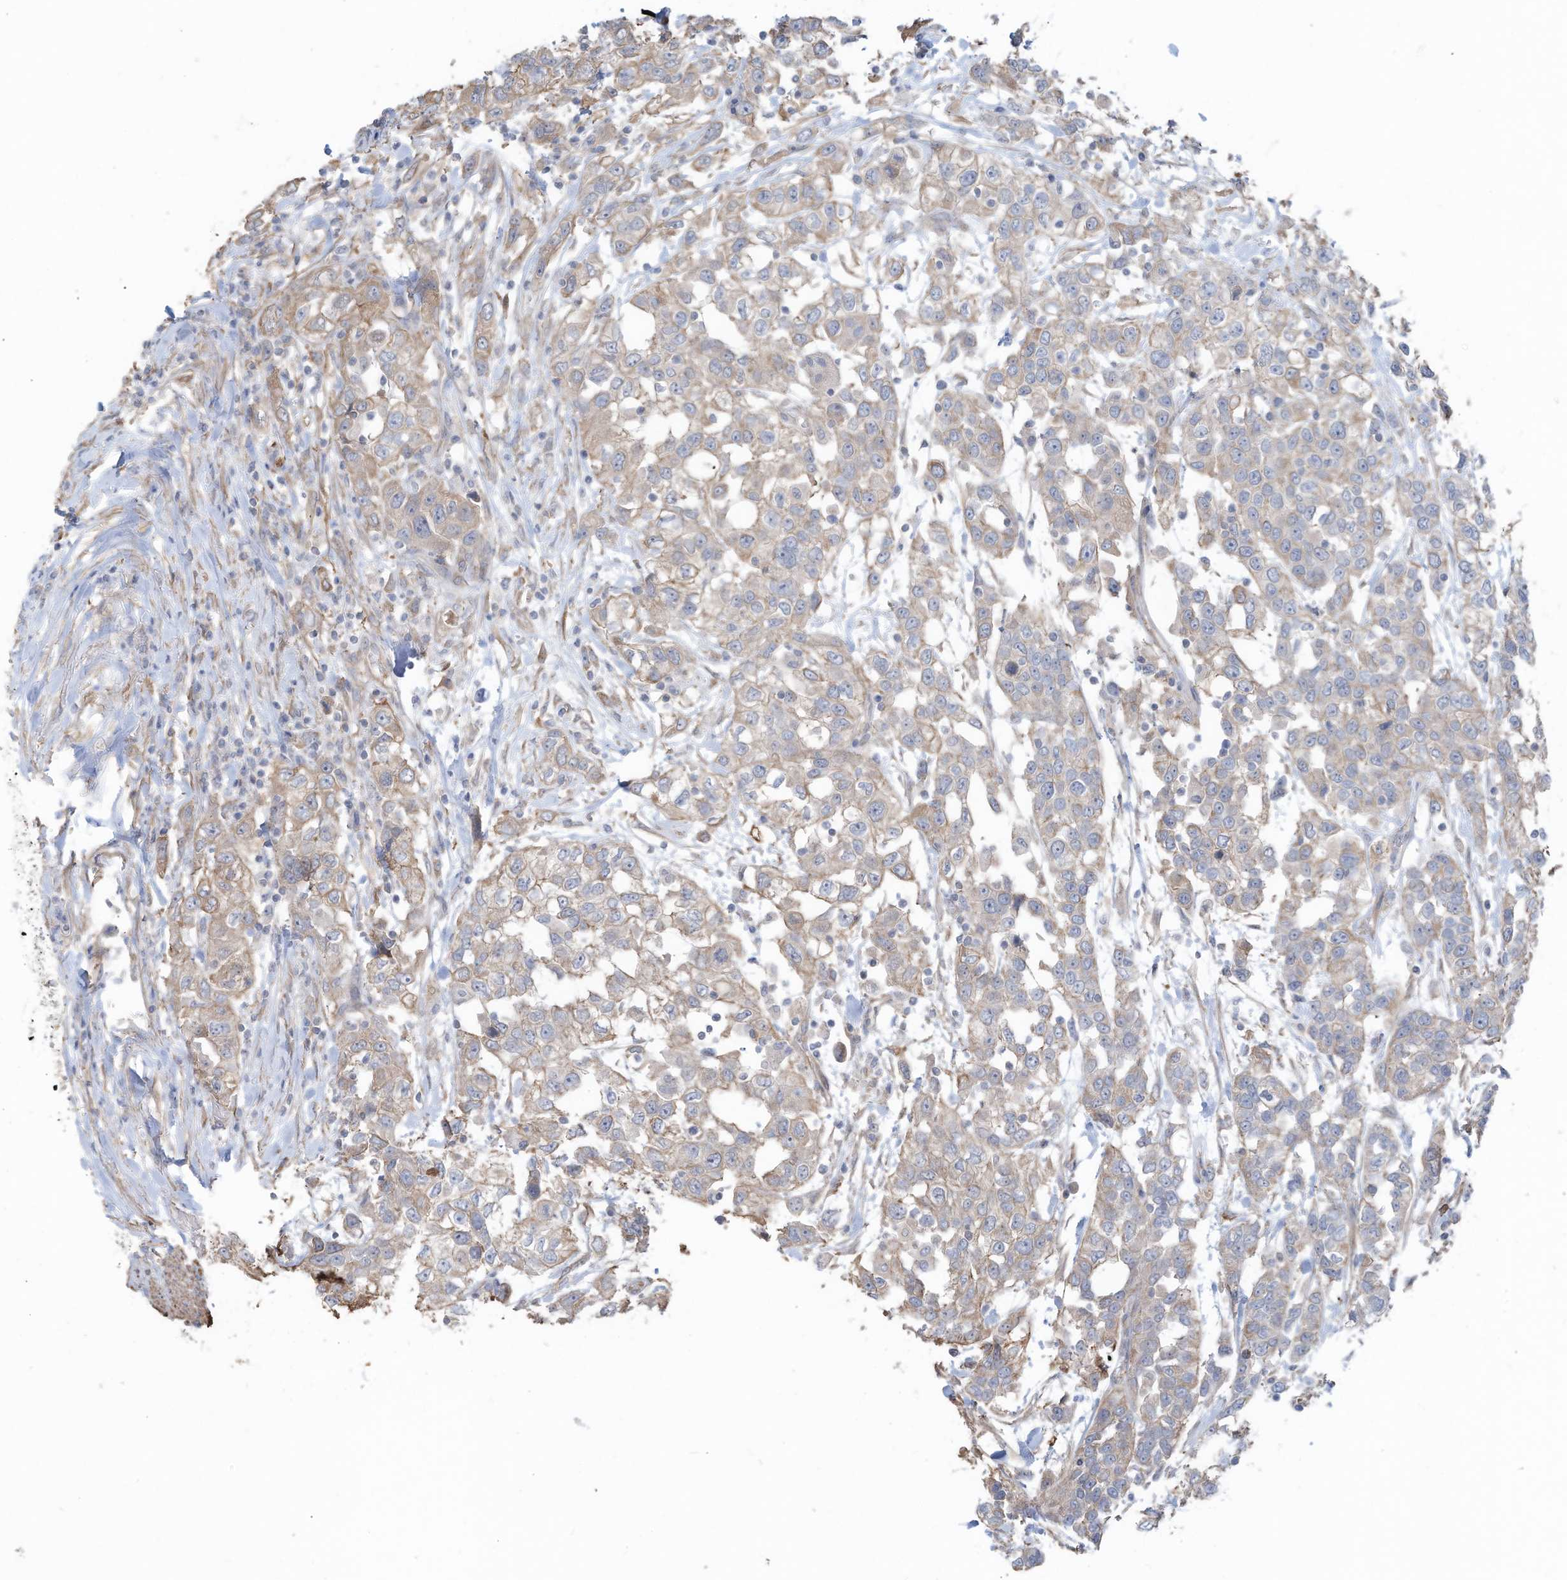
{"staining": {"intensity": "weak", "quantity": ">75%", "location": "cytoplasmic/membranous"}, "tissue": "urothelial cancer", "cell_type": "Tumor cells", "image_type": "cancer", "snomed": [{"axis": "morphology", "description": "Urothelial carcinoma, High grade"}, {"axis": "topography", "description": "Urinary bladder"}], "caption": "Urothelial cancer stained with a protein marker demonstrates weak staining in tumor cells.", "gene": "SLC17A7", "patient": {"sex": "female", "age": 80}}